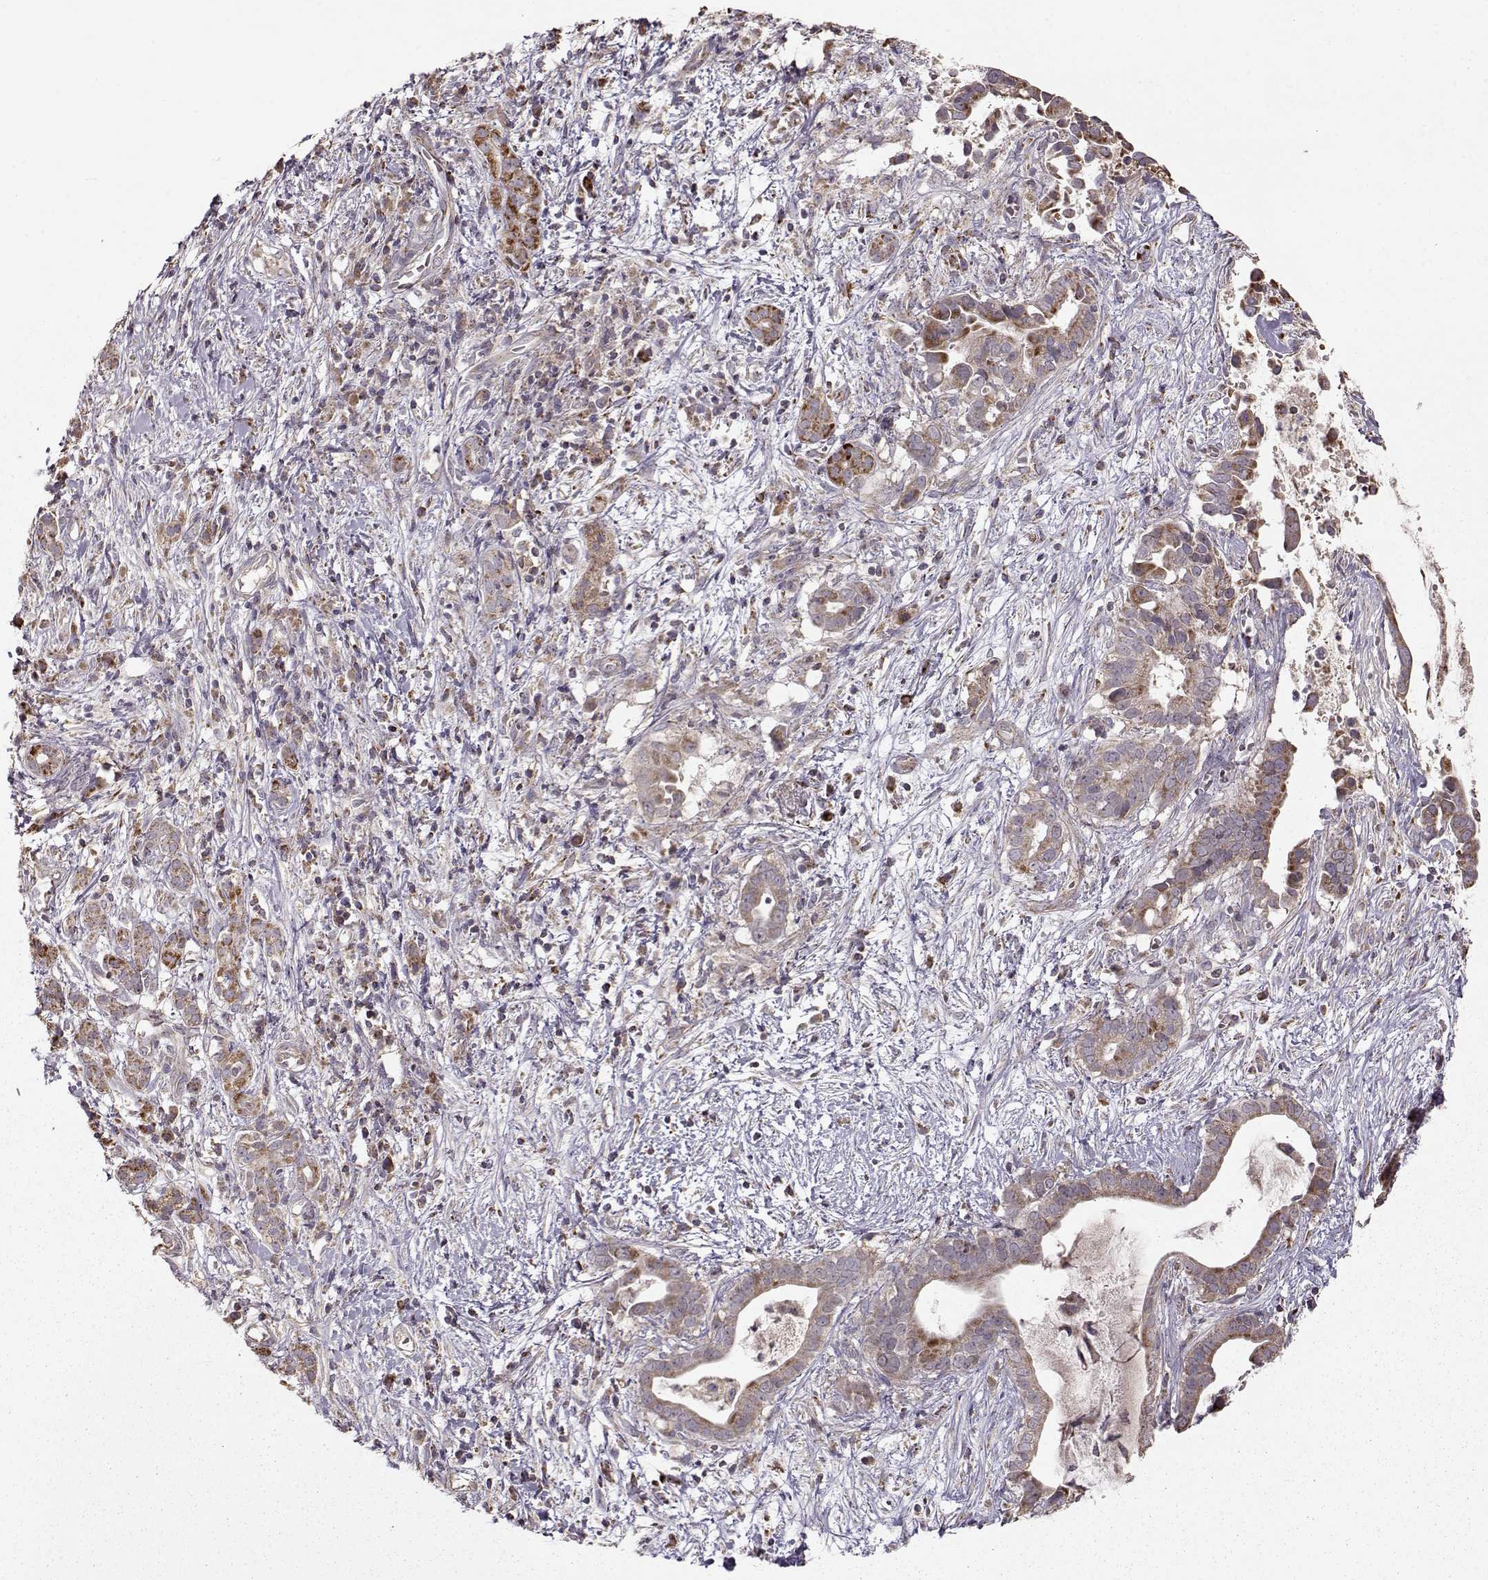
{"staining": {"intensity": "moderate", "quantity": ">75%", "location": "cytoplasmic/membranous"}, "tissue": "pancreatic cancer", "cell_type": "Tumor cells", "image_type": "cancer", "snomed": [{"axis": "morphology", "description": "Adenocarcinoma, NOS"}, {"axis": "topography", "description": "Pancreas"}], "caption": "This photomicrograph demonstrates IHC staining of human pancreatic cancer, with medium moderate cytoplasmic/membranous staining in about >75% of tumor cells.", "gene": "CMTM3", "patient": {"sex": "male", "age": 61}}